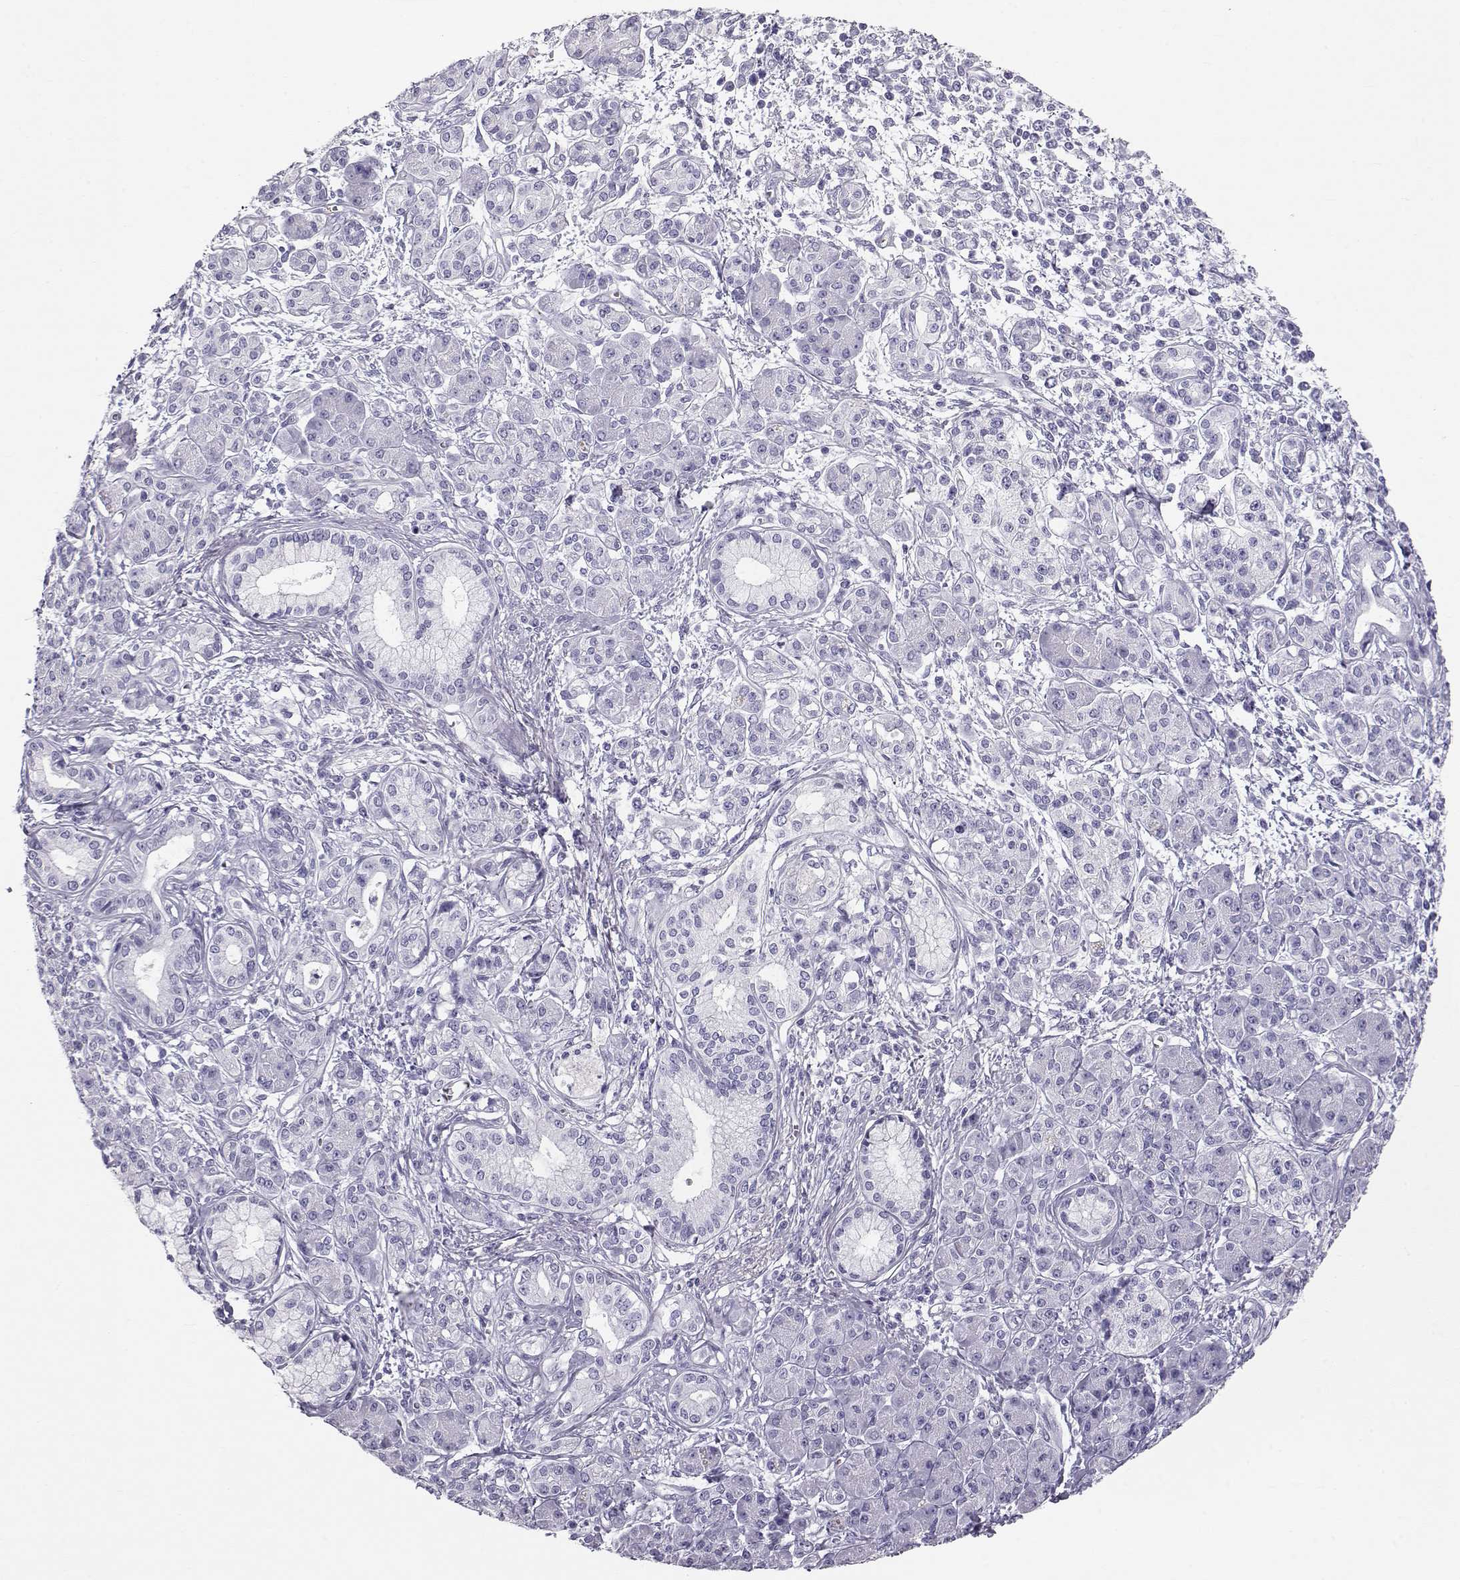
{"staining": {"intensity": "negative", "quantity": "none", "location": "none"}, "tissue": "pancreatic cancer", "cell_type": "Tumor cells", "image_type": "cancer", "snomed": [{"axis": "morphology", "description": "Adenocarcinoma, NOS"}, {"axis": "topography", "description": "Pancreas"}], "caption": "Immunohistochemical staining of pancreatic cancer (adenocarcinoma) displays no significant expression in tumor cells. Brightfield microscopy of immunohistochemistry (IHC) stained with DAB (brown) and hematoxylin (blue), captured at high magnification.", "gene": "RD3", "patient": {"sex": "male", "age": 70}}